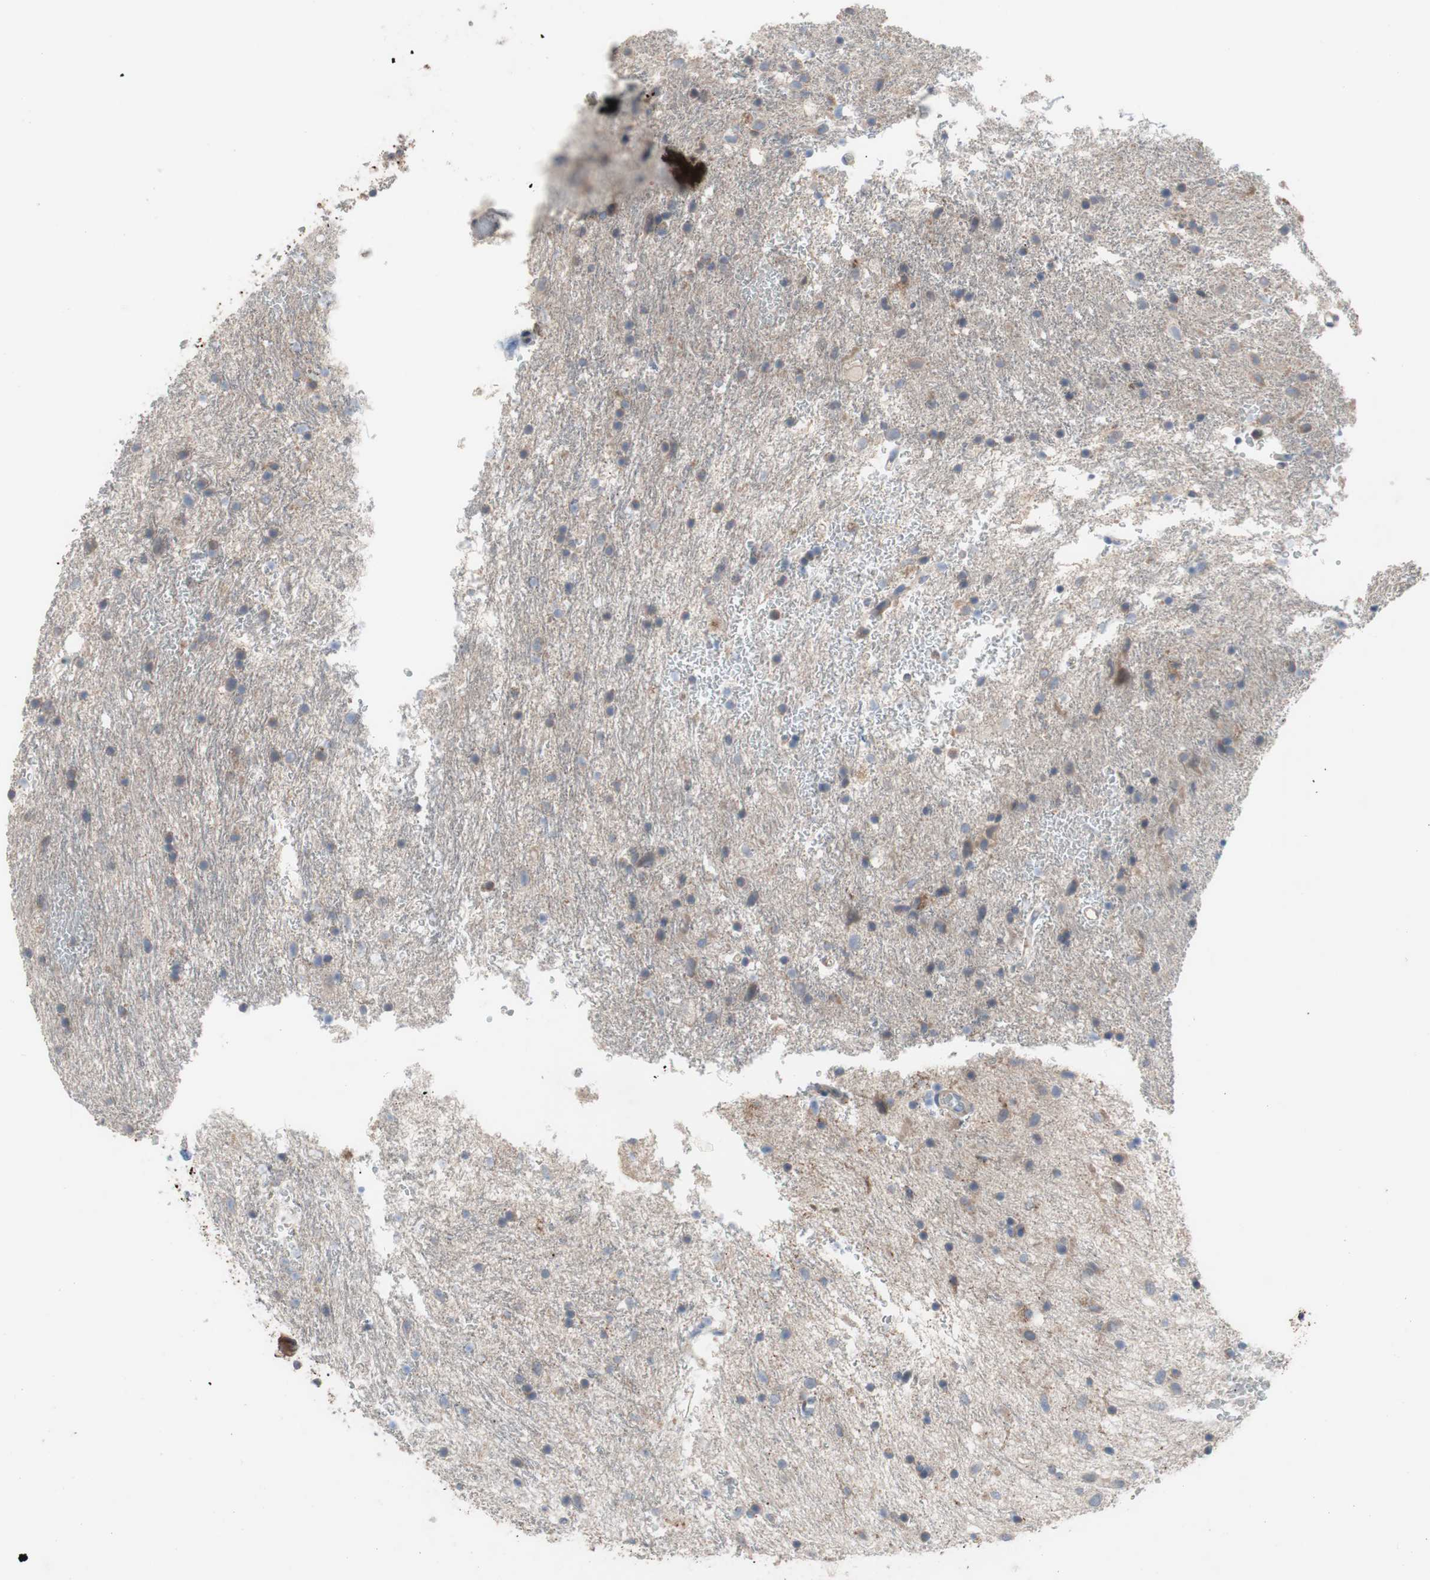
{"staining": {"intensity": "weak", "quantity": "25%-75%", "location": "cytoplasmic/membranous"}, "tissue": "glioma", "cell_type": "Tumor cells", "image_type": "cancer", "snomed": [{"axis": "morphology", "description": "Glioma, malignant, Low grade"}, {"axis": "topography", "description": "Brain"}], "caption": "Immunohistochemistry (IHC) staining of glioma, which demonstrates low levels of weak cytoplasmic/membranous staining in about 25%-75% of tumor cells indicating weak cytoplasmic/membranous protein staining. The staining was performed using DAB (3,3'-diaminobenzidine) (brown) for protein detection and nuclei were counterstained in hematoxylin (blue).", "gene": "TTC14", "patient": {"sex": "male", "age": 77}}